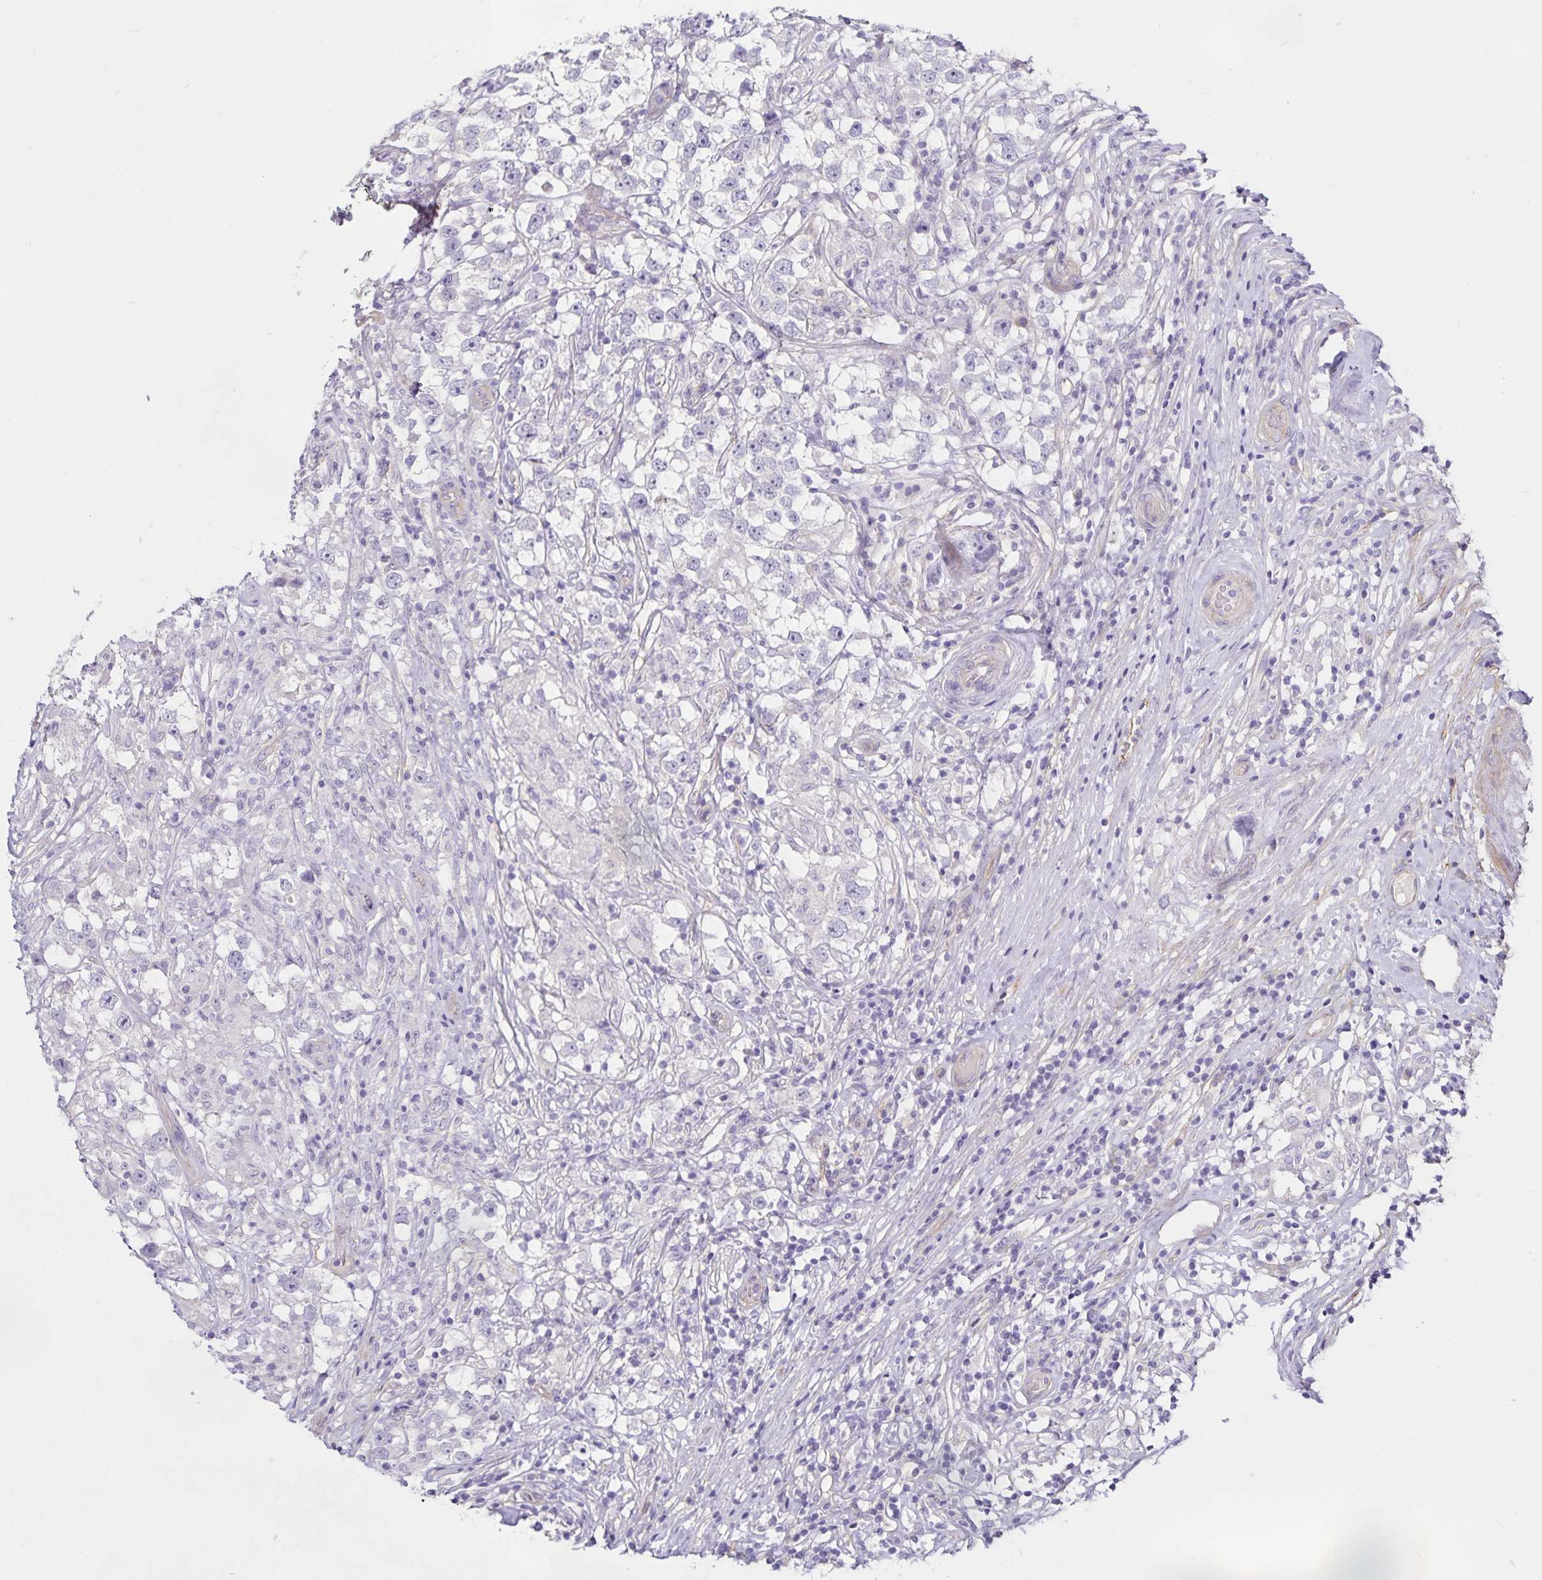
{"staining": {"intensity": "negative", "quantity": "none", "location": "none"}, "tissue": "testis cancer", "cell_type": "Tumor cells", "image_type": "cancer", "snomed": [{"axis": "morphology", "description": "Seminoma, NOS"}, {"axis": "topography", "description": "Testis"}], "caption": "High power microscopy photomicrograph of an immunohistochemistry (IHC) histopathology image of testis cancer (seminoma), revealing no significant expression in tumor cells. (Stains: DAB (3,3'-diaminobenzidine) immunohistochemistry with hematoxylin counter stain, Microscopy: brightfield microscopy at high magnification).", "gene": "GNG12", "patient": {"sex": "male", "age": 46}}